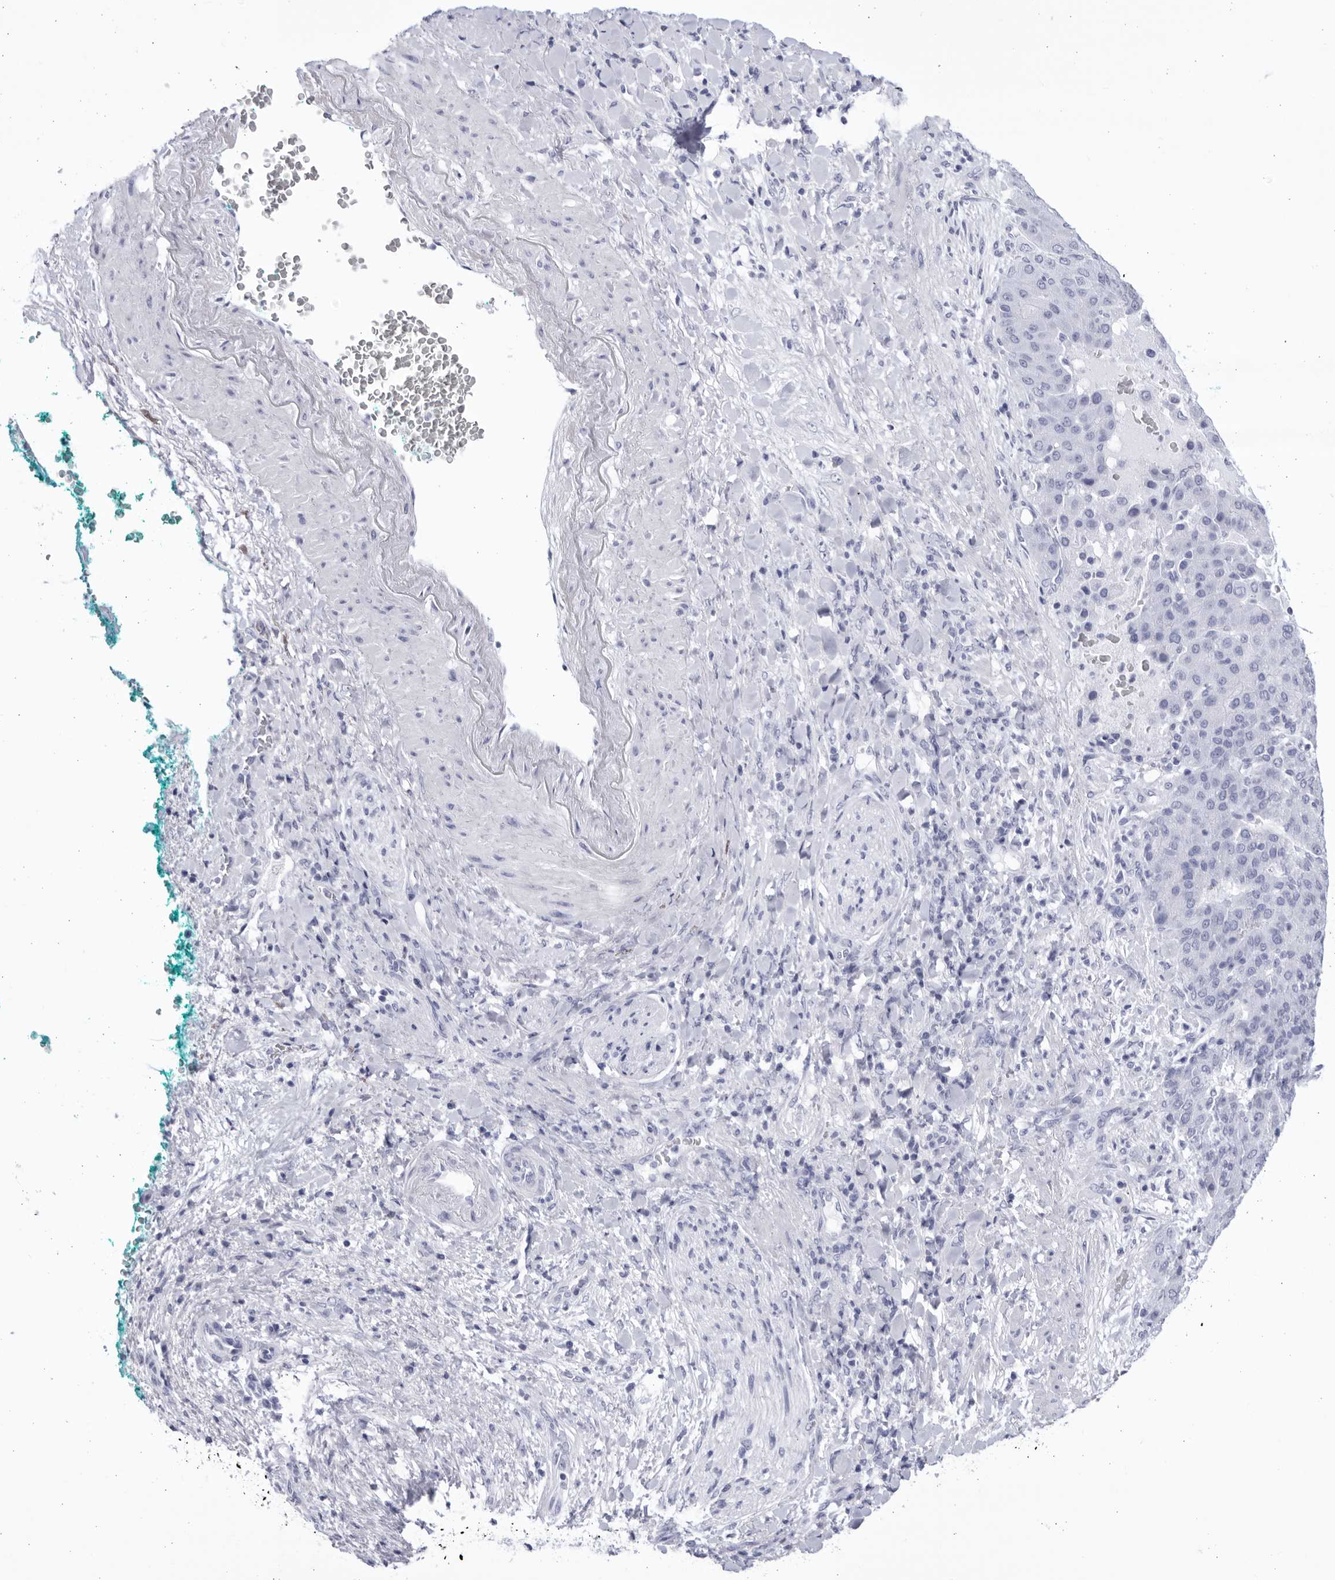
{"staining": {"intensity": "negative", "quantity": "none", "location": "none"}, "tissue": "liver cancer", "cell_type": "Tumor cells", "image_type": "cancer", "snomed": [{"axis": "morphology", "description": "Carcinoma, Hepatocellular, NOS"}, {"axis": "topography", "description": "Liver"}], "caption": "Micrograph shows no protein staining in tumor cells of hepatocellular carcinoma (liver) tissue. (DAB (3,3'-diaminobenzidine) IHC visualized using brightfield microscopy, high magnification).", "gene": "CCDC181", "patient": {"sex": "male", "age": 65}}